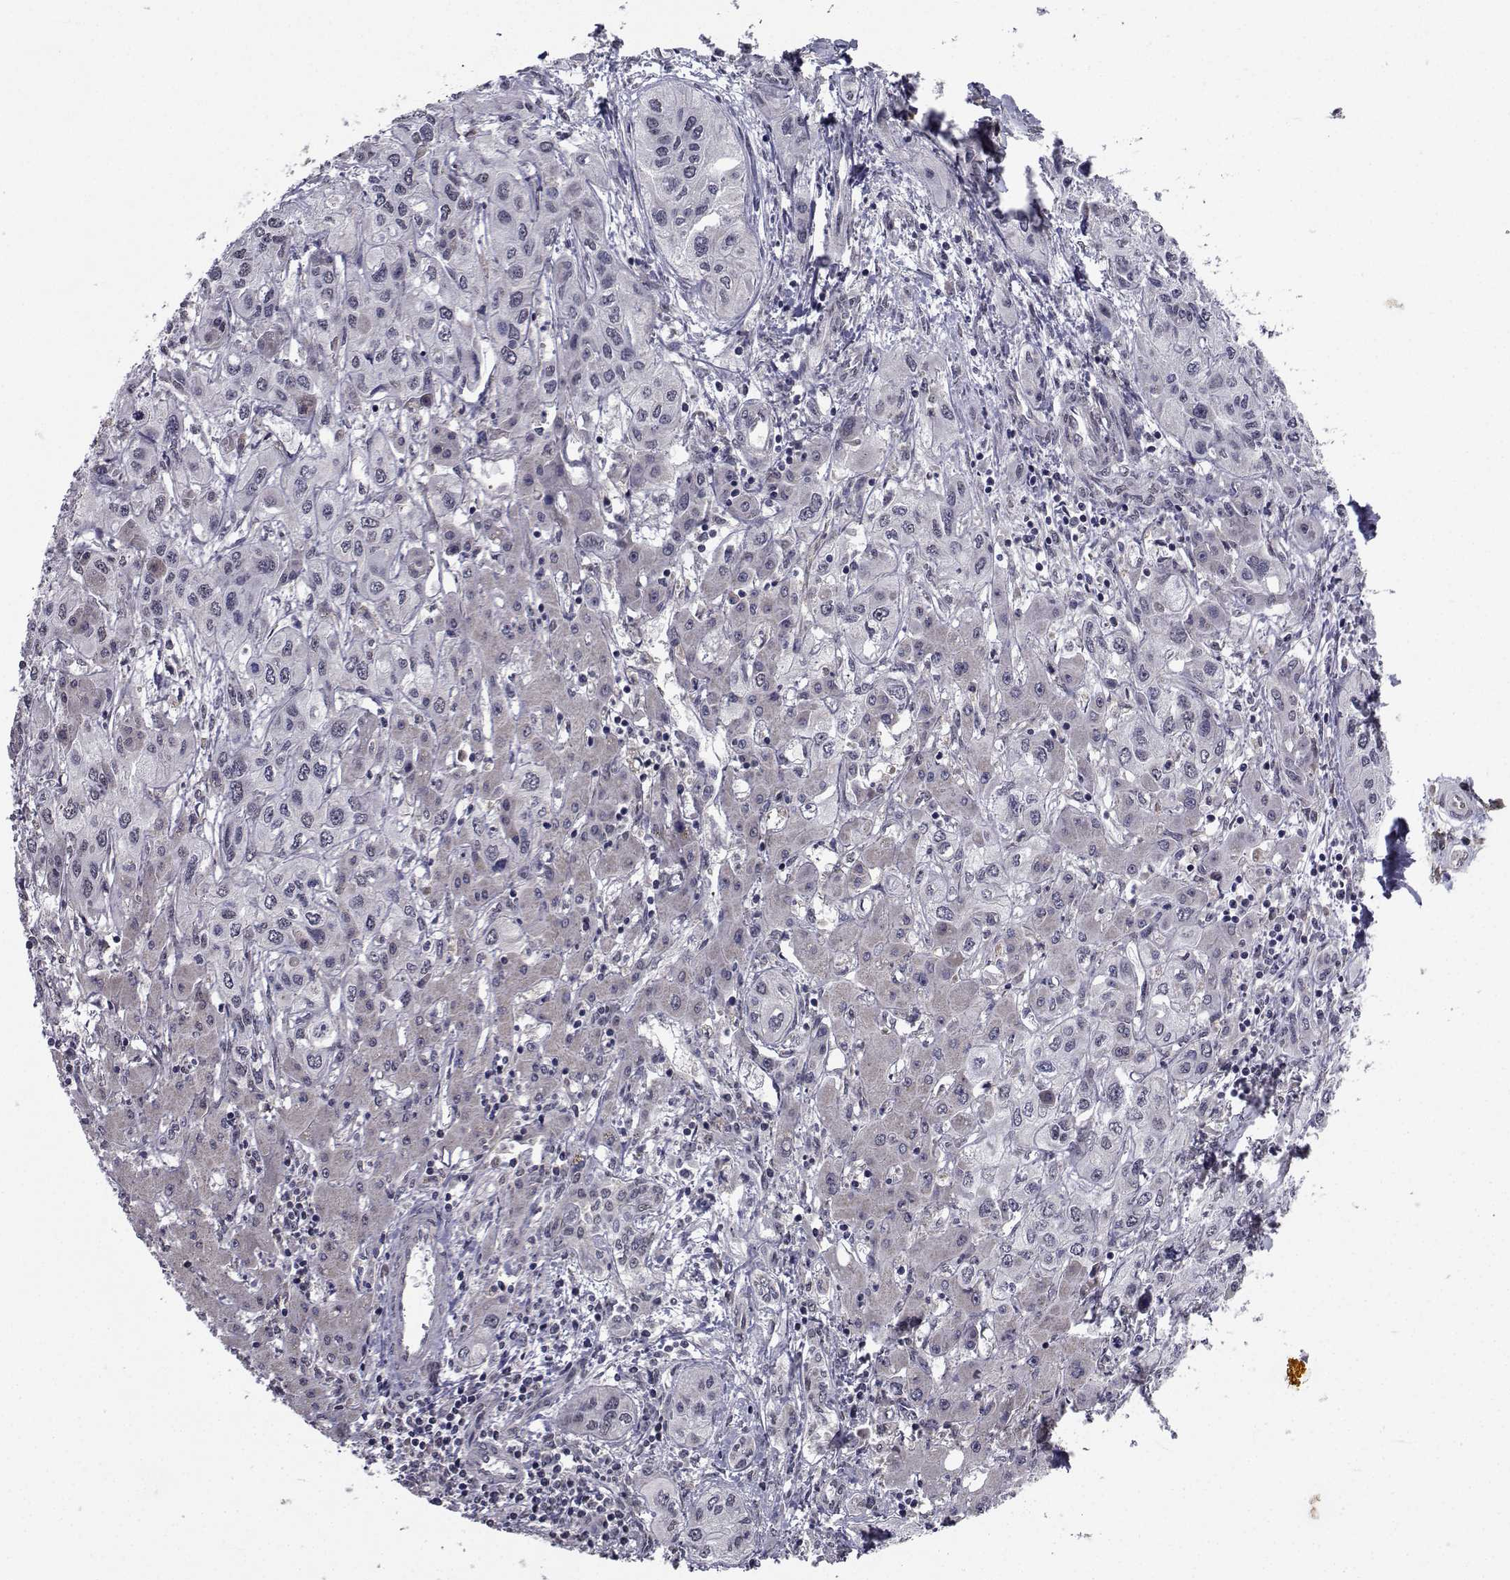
{"staining": {"intensity": "negative", "quantity": "none", "location": "none"}, "tissue": "liver cancer", "cell_type": "Tumor cells", "image_type": "cancer", "snomed": [{"axis": "morphology", "description": "Cholangiocarcinoma"}, {"axis": "topography", "description": "Liver"}], "caption": "High magnification brightfield microscopy of liver cancer (cholangiocarcinoma) stained with DAB (3,3'-diaminobenzidine) (brown) and counterstained with hematoxylin (blue): tumor cells show no significant positivity.", "gene": "CYP2S1", "patient": {"sex": "female", "age": 66}}